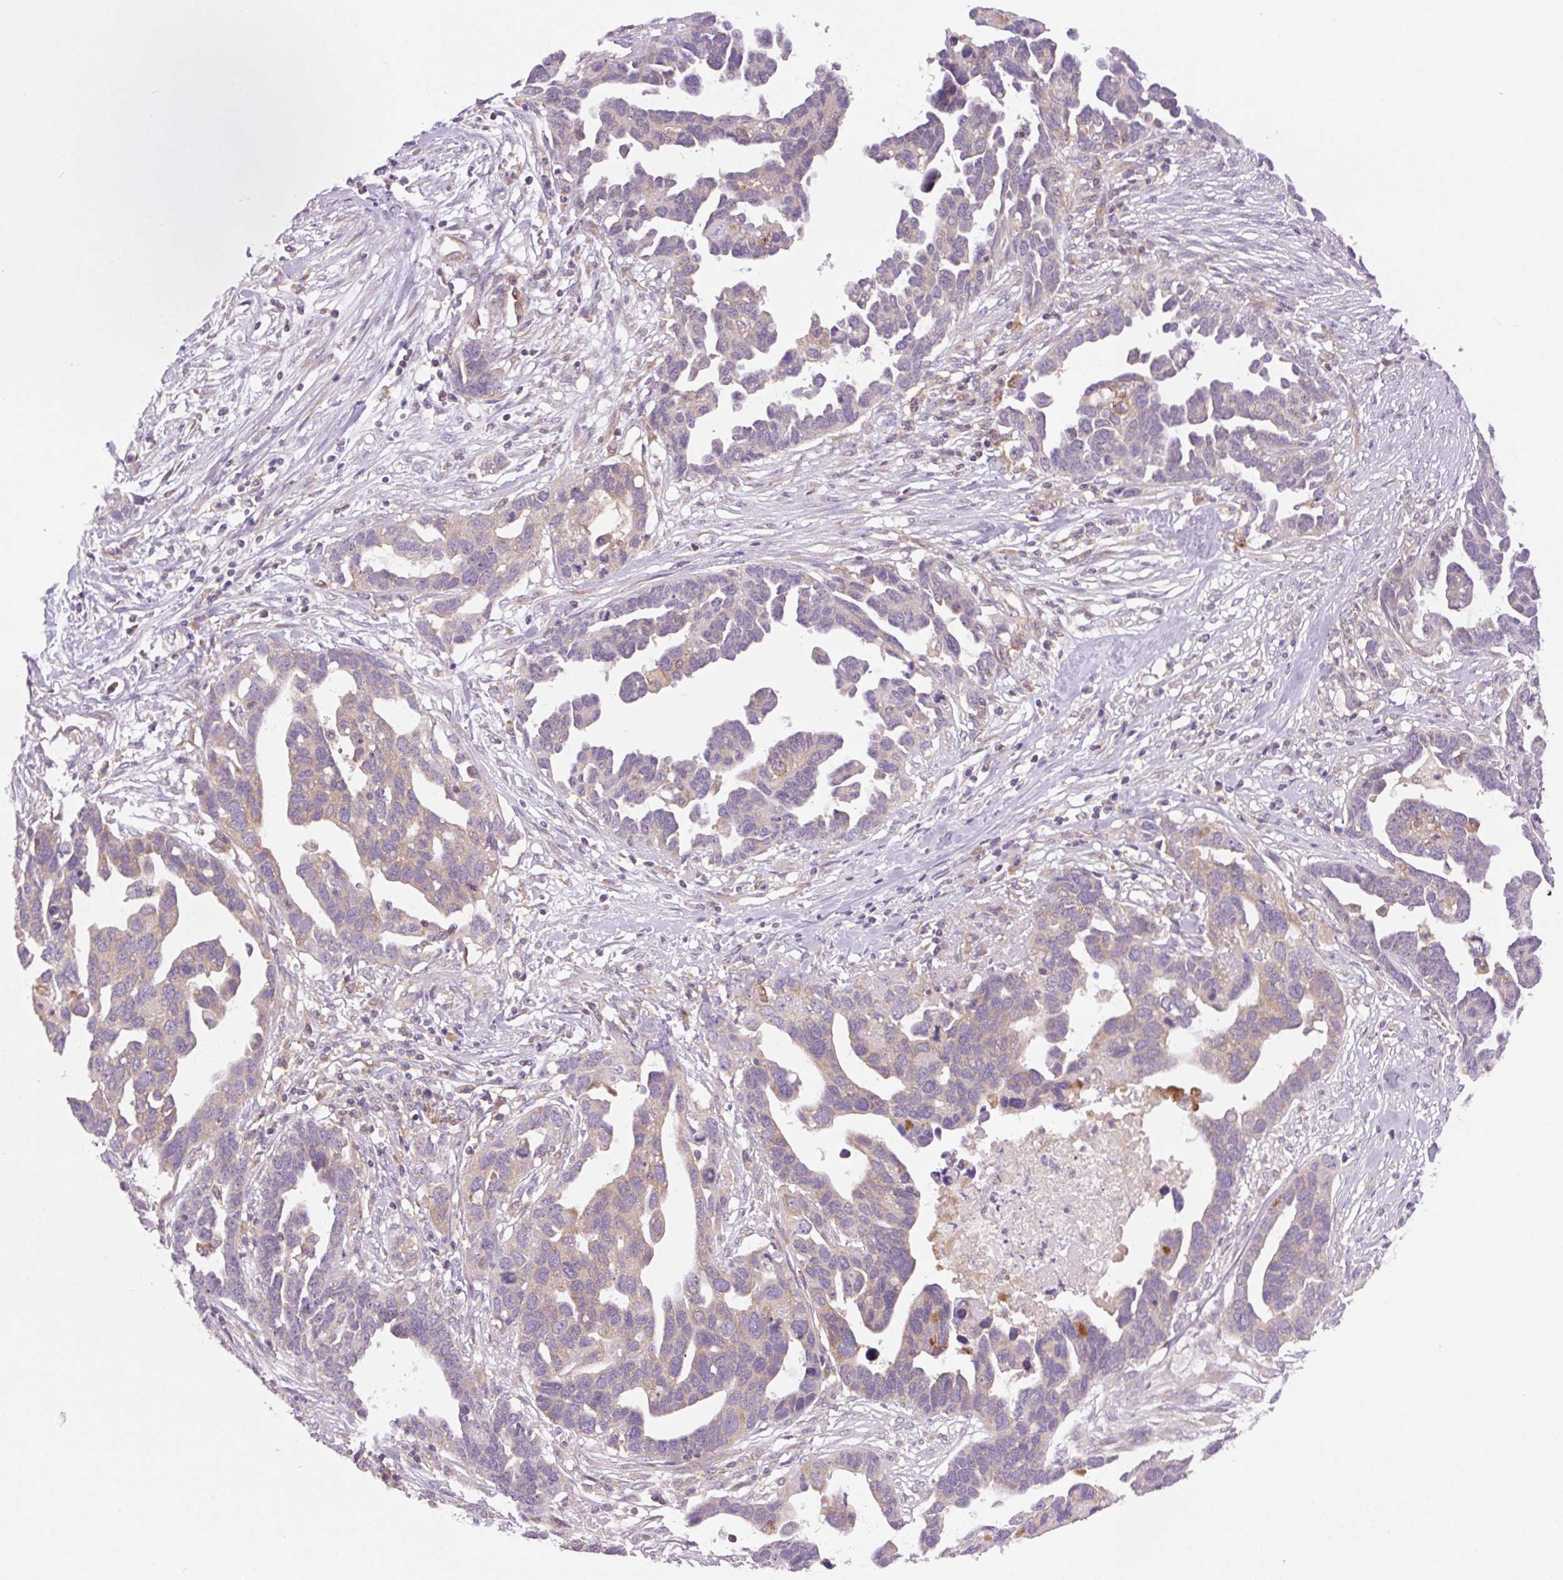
{"staining": {"intensity": "weak", "quantity": "<25%", "location": "cytoplasmic/membranous"}, "tissue": "ovarian cancer", "cell_type": "Tumor cells", "image_type": "cancer", "snomed": [{"axis": "morphology", "description": "Cystadenocarcinoma, serous, NOS"}, {"axis": "topography", "description": "Ovary"}], "caption": "Tumor cells show no significant protein positivity in ovarian cancer (serous cystadenocarcinoma).", "gene": "MINK1", "patient": {"sex": "female", "age": 54}}